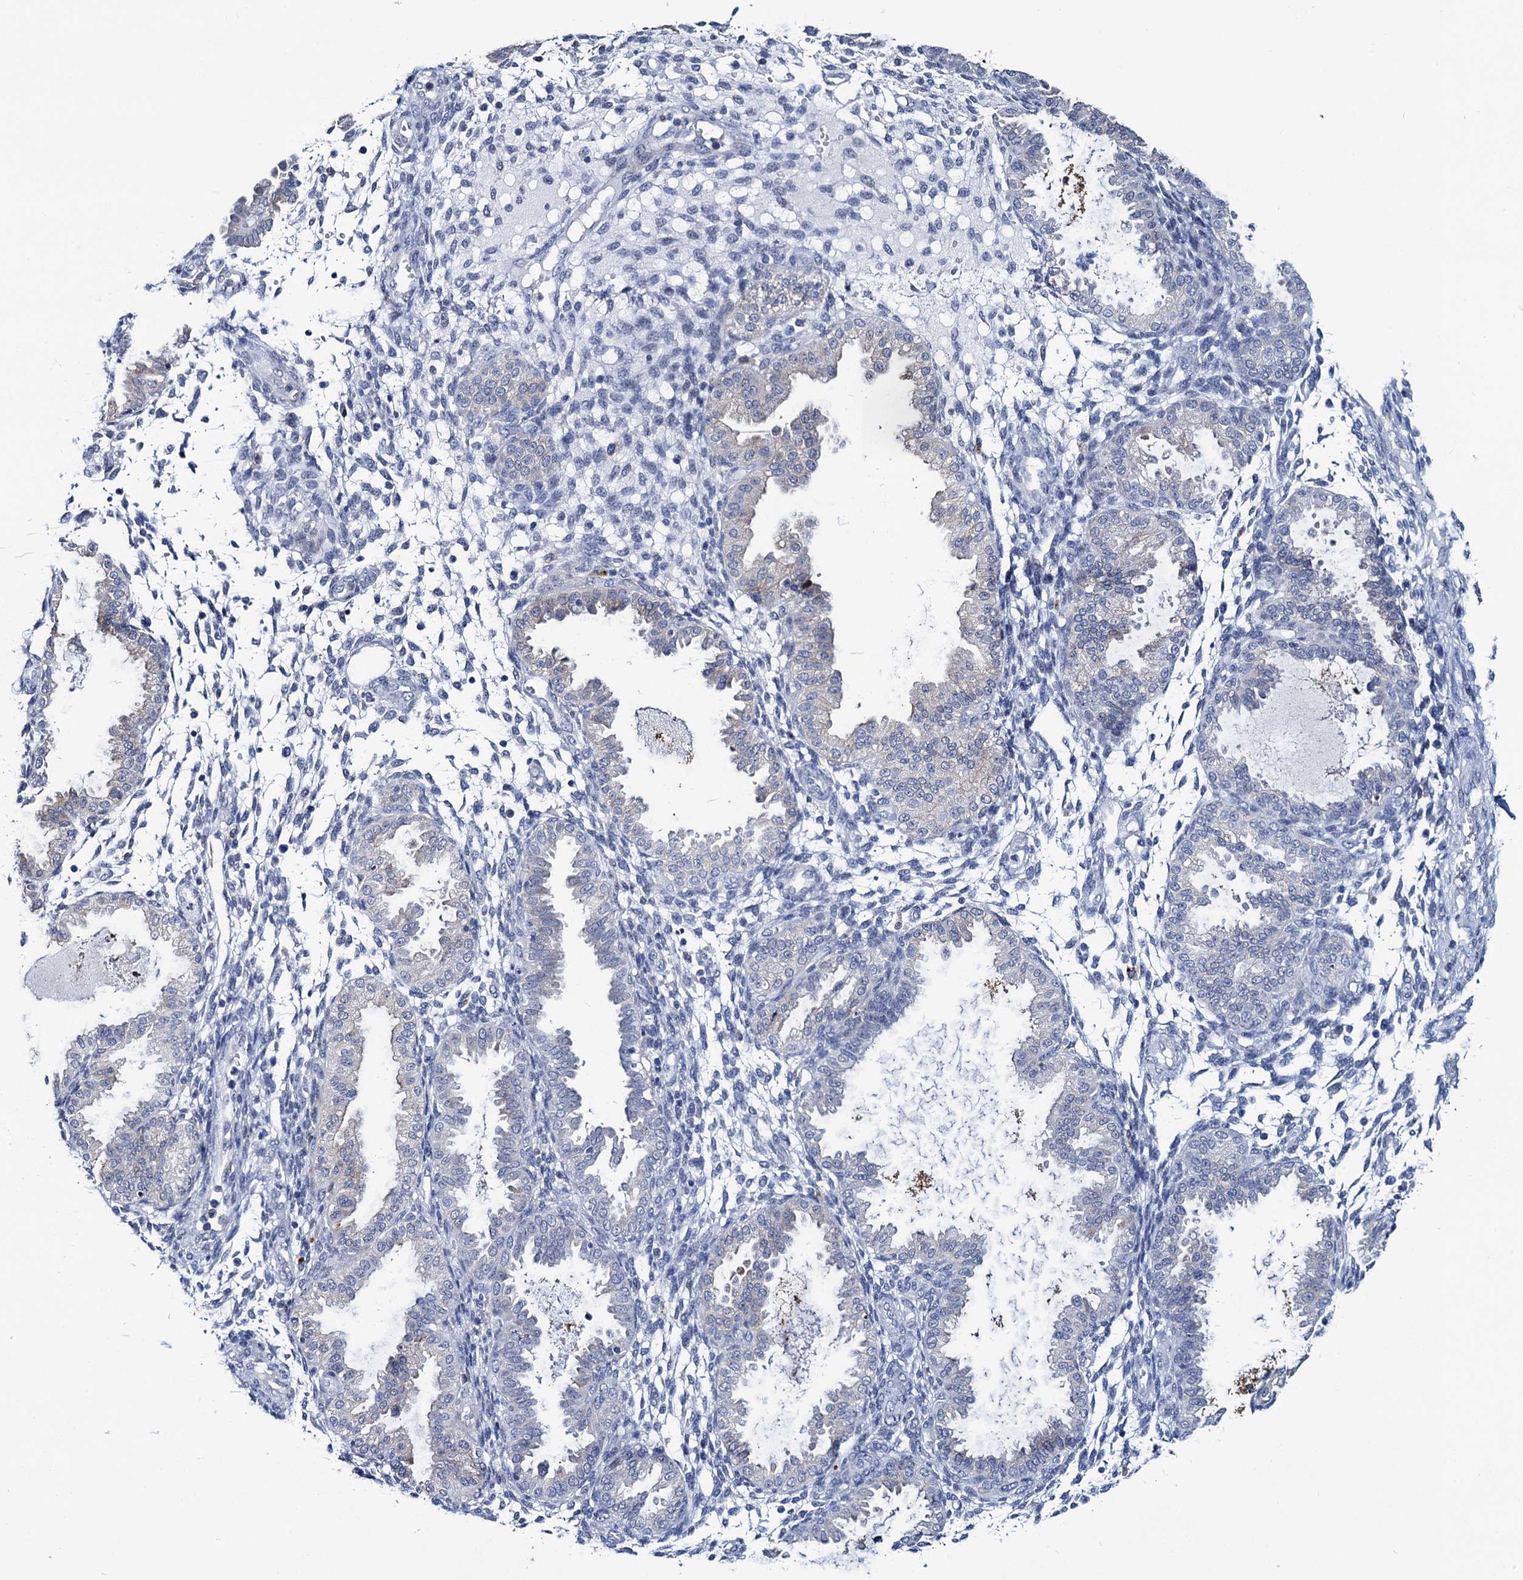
{"staining": {"intensity": "negative", "quantity": "none", "location": "none"}, "tissue": "endometrium", "cell_type": "Cells in endometrial stroma", "image_type": "normal", "snomed": [{"axis": "morphology", "description": "Normal tissue, NOS"}, {"axis": "topography", "description": "Endometrium"}], "caption": "Human endometrium stained for a protein using IHC reveals no staining in cells in endometrial stroma.", "gene": "SLC7A10", "patient": {"sex": "female", "age": 33}}